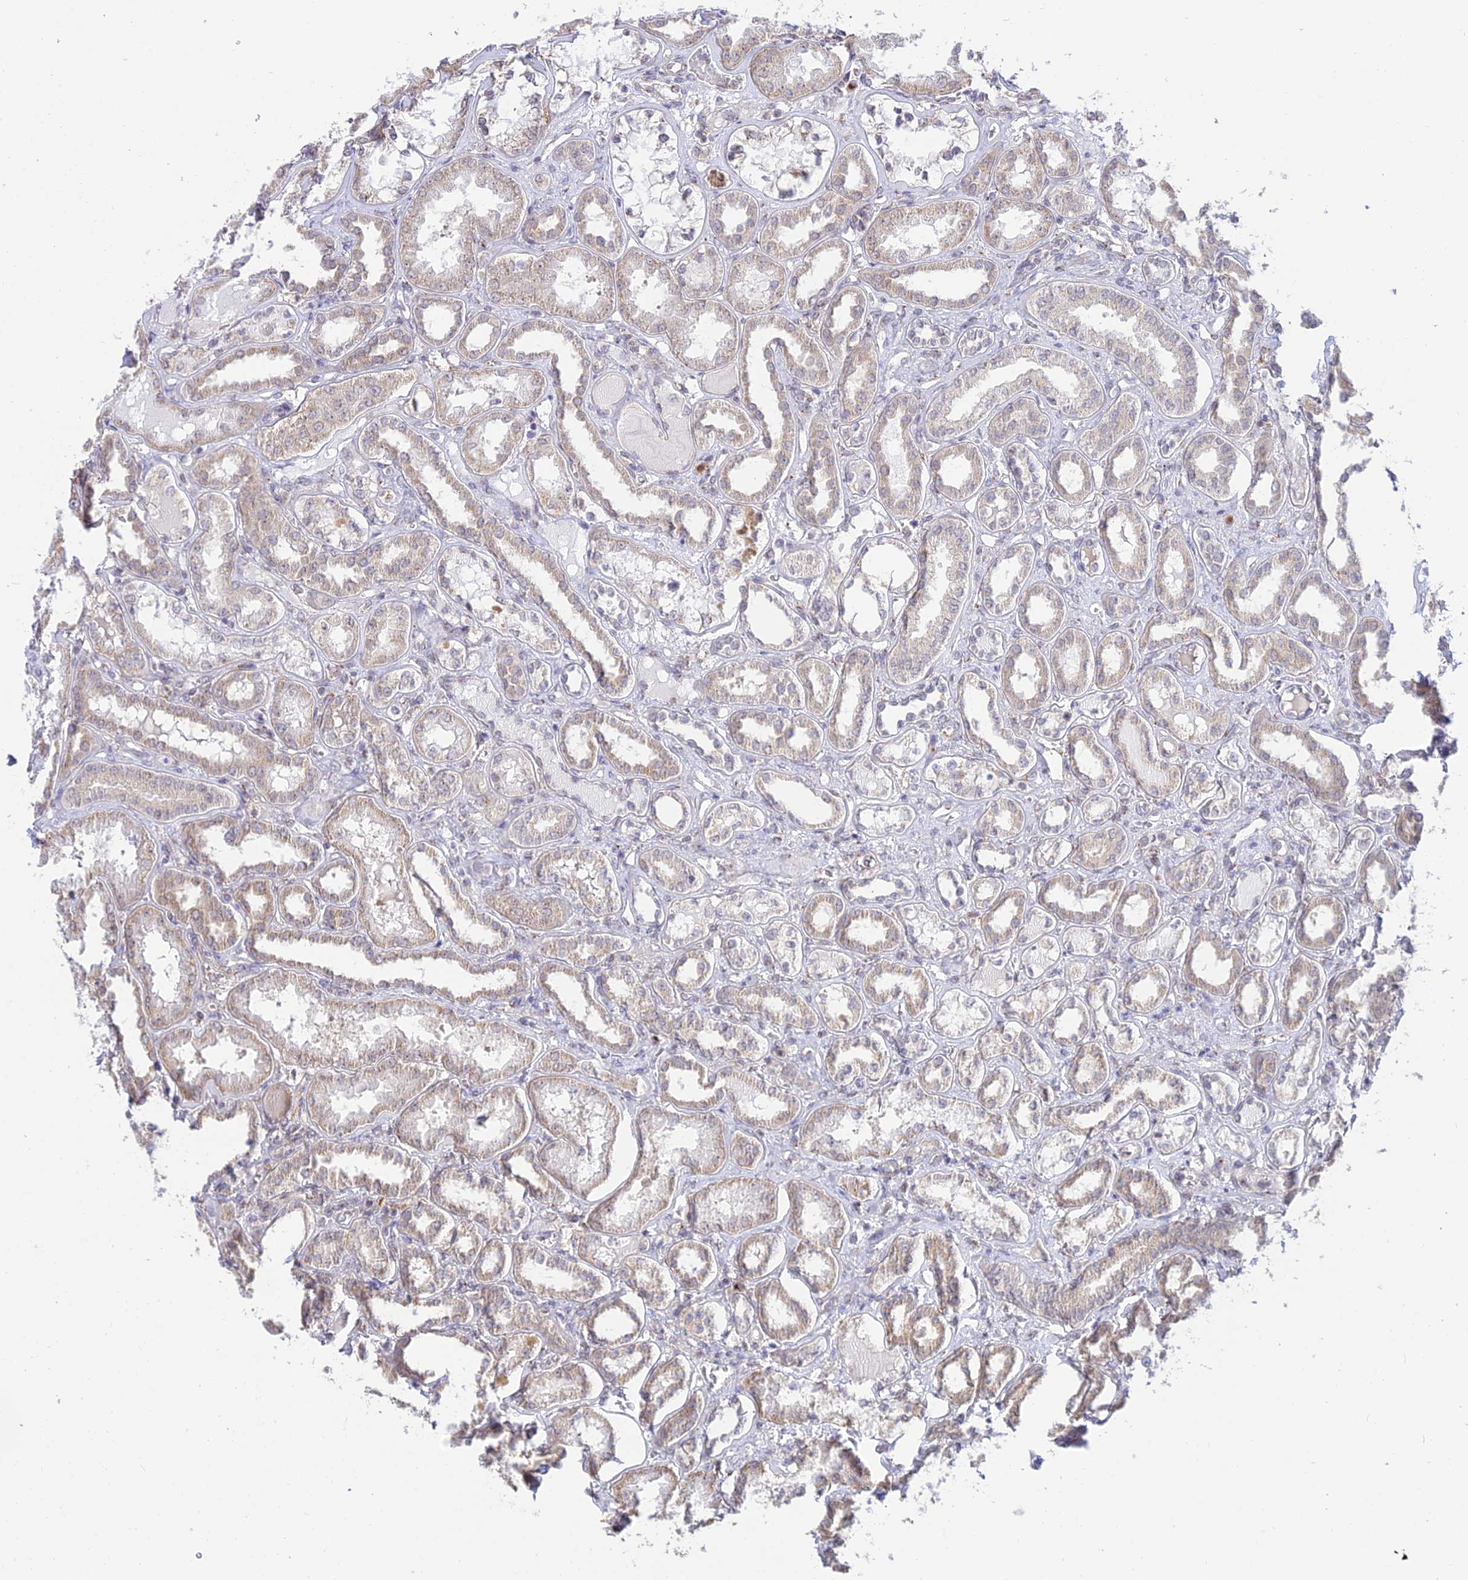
{"staining": {"intensity": "moderate", "quantity": "<25%", "location": "cytoplasmic/membranous"}, "tissue": "kidney", "cell_type": "Cells in glomeruli", "image_type": "normal", "snomed": [{"axis": "morphology", "description": "Normal tissue, NOS"}, {"axis": "topography", "description": "Kidney"}], "caption": "This image shows IHC staining of unremarkable kidney, with low moderate cytoplasmic/membranous staining in approximately <25% of cells in glomeruli.", "gene": "GOLGA3", "patient": {"sex": "female", "age": 56}}